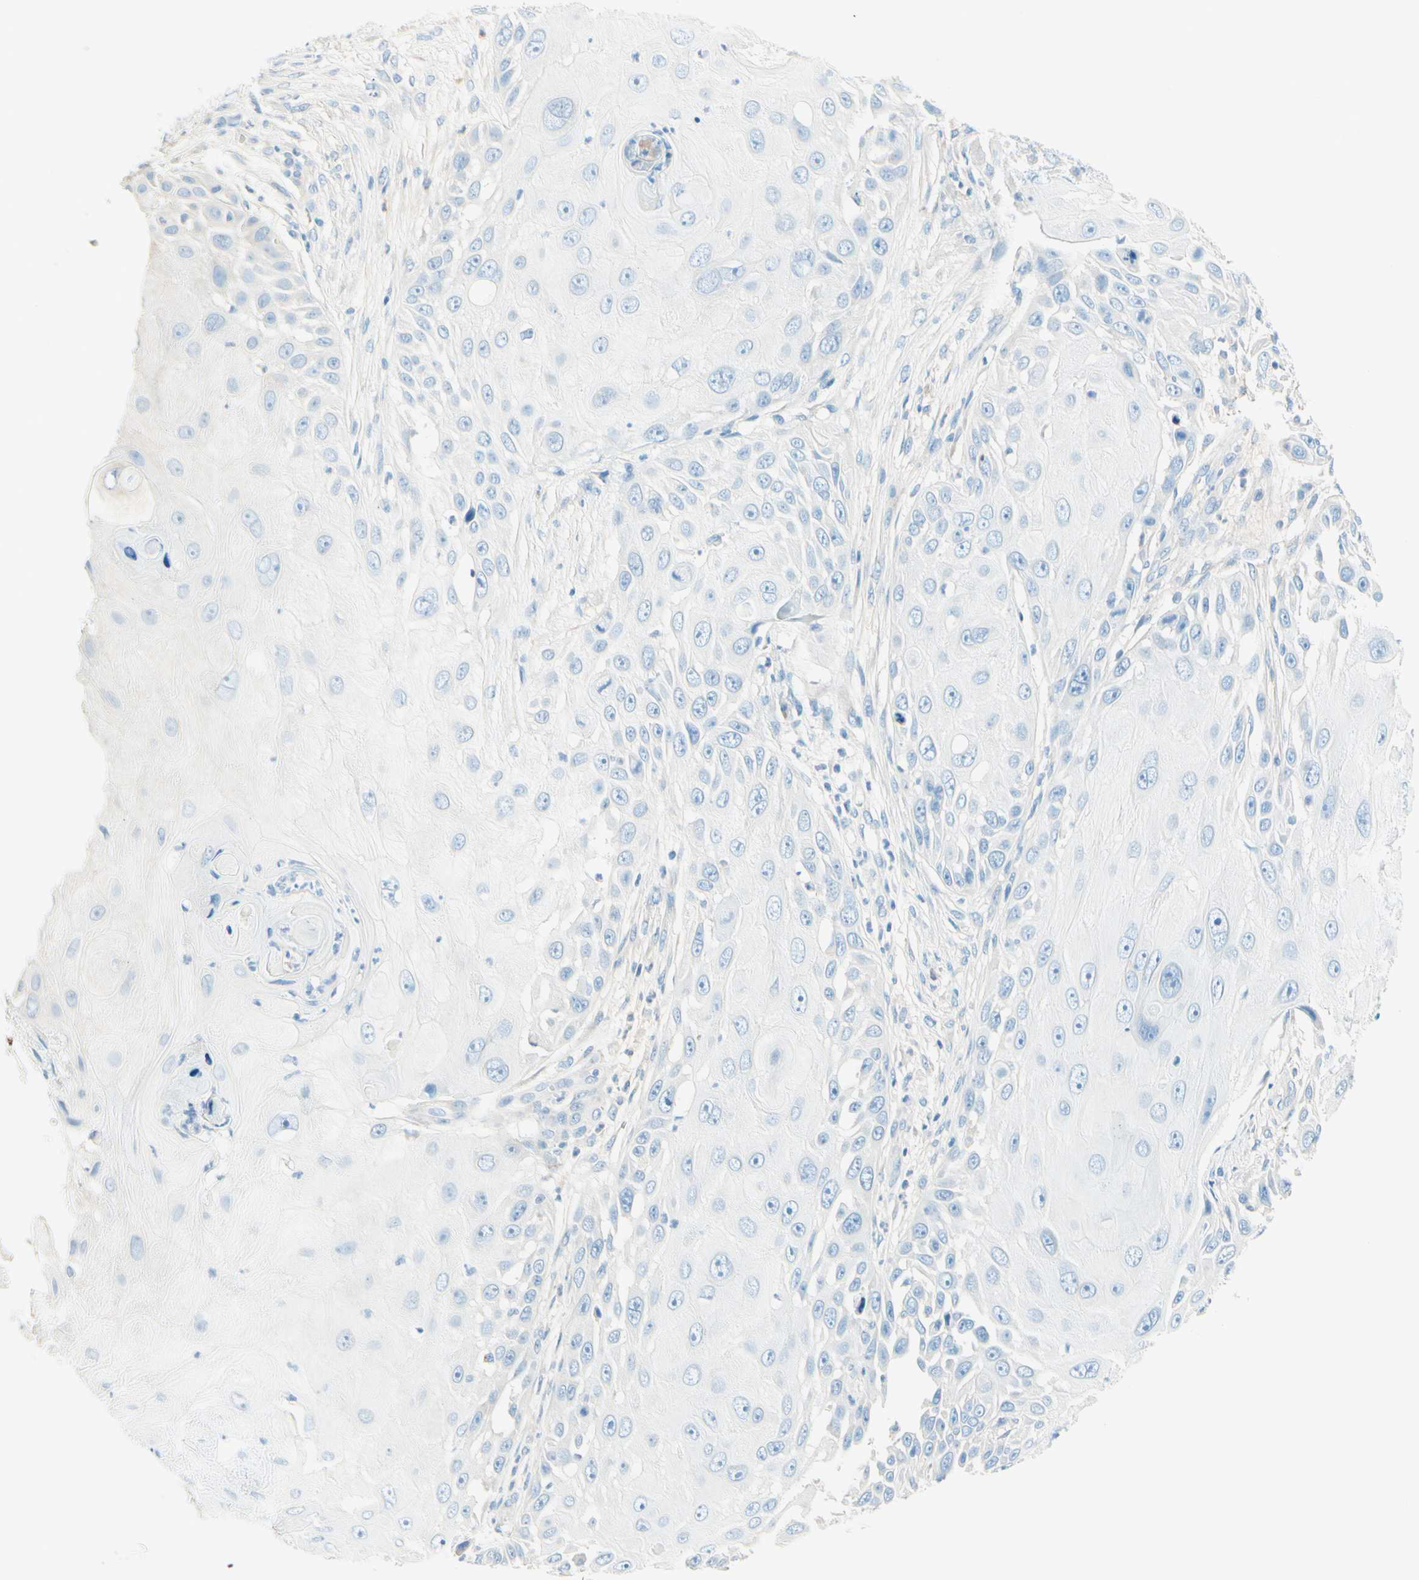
{"staining": {"intensity": "negative", "quantity": "none", "location": "none"}, "tissue": "skin cancer", "cell_type": "Tumor cells", "image_type": "cancer", "snomed": [{"axis": "morphology", "description": "Squamous cell carcinoma, NOS"}, {"axis": "topography", "description": "Skin"}], "caption": "Skin cancer was stained to show a protein in brown. There is no significant staining in tumor cells. The staining was performed using DAB to visualize the protein expression in brown, while the nuclei were stained in blue with hematoxylin (Magnification: 20x).", "gene": "NCBP2L", "patient": {"sex": "female", "age": 44}}